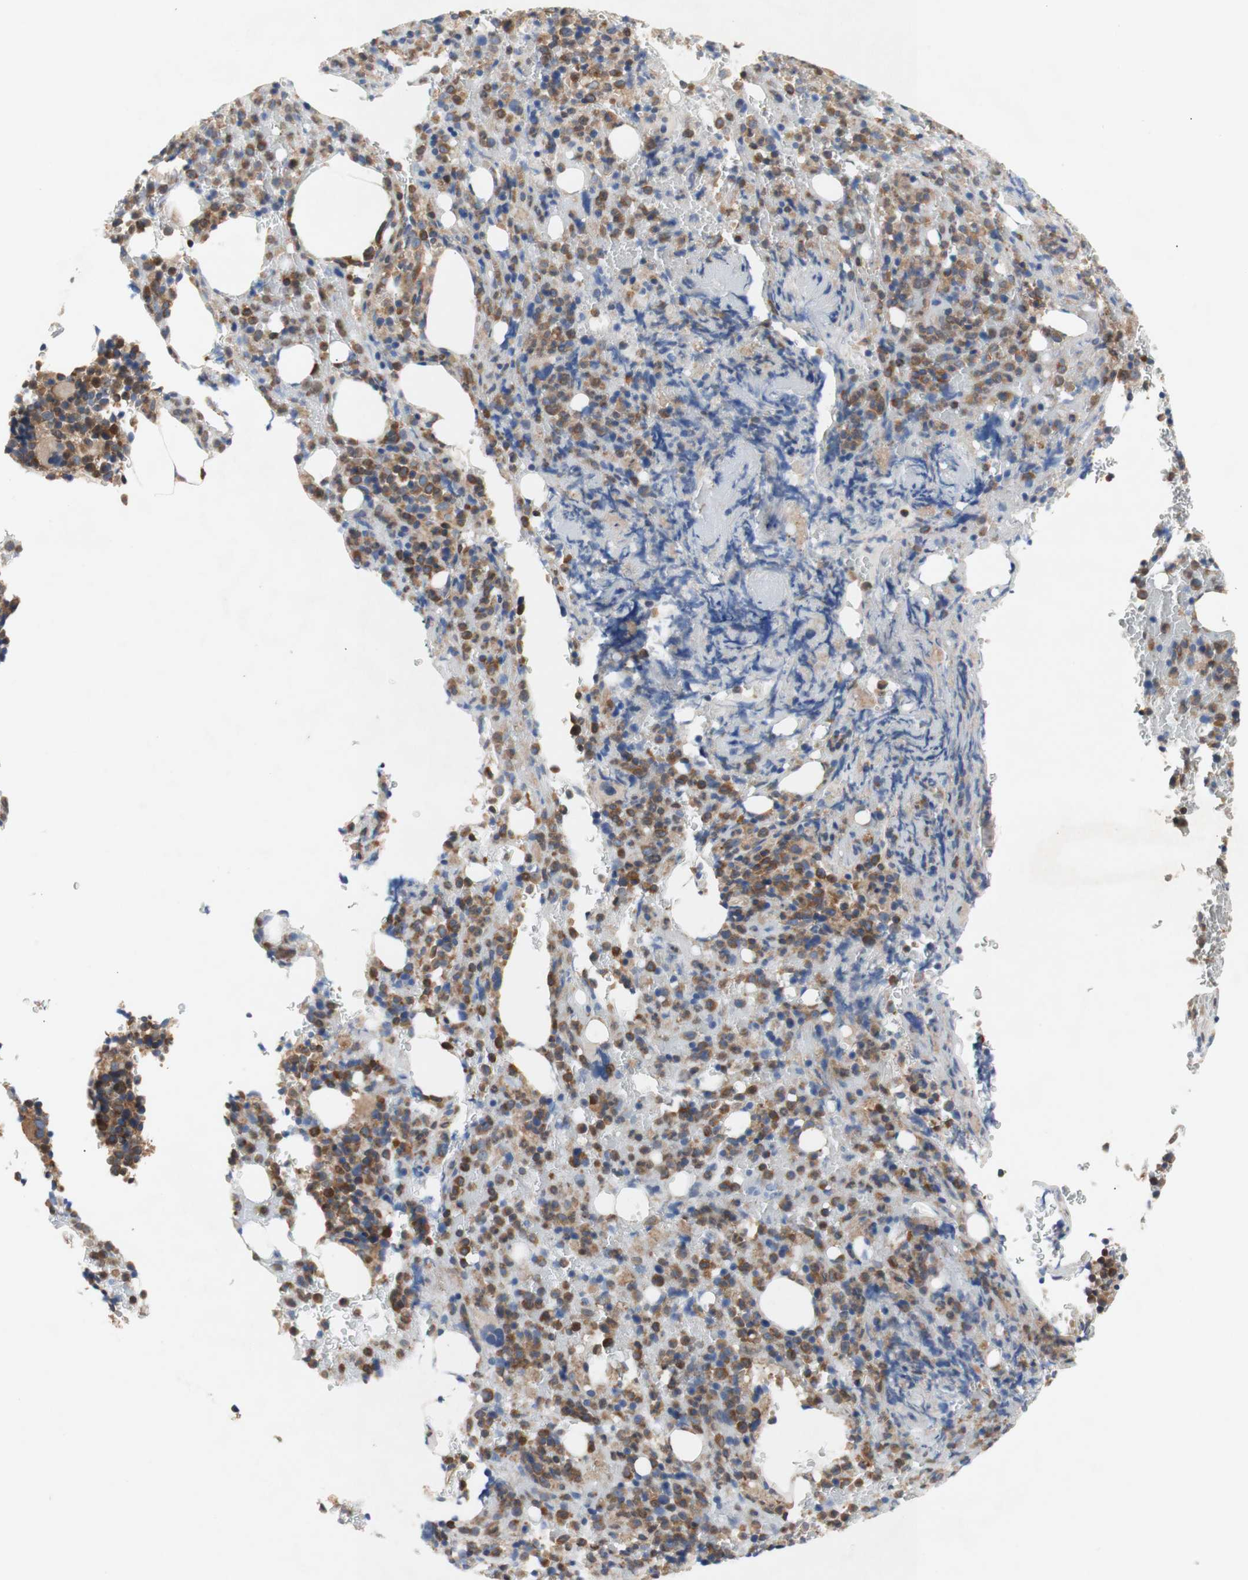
{"staining": {"intensity": "moderate", "quantity": ">75%", "location": "cytoplasmic/membranous"}, "tissue": "bone marrow", "cell_type": "Hematopoietic cells", "image_type": "normal", "snomed": [{"axis": "morphology", "description": "Normal tissue, NOS"}, {"axis": "morphology", "description": "Inflammation, NOS"}, {"axis": "topography", "description": "Bone marrow"}], "caption": "This image shows unremarkable bone marrow stained with immunohistochemistry (IHC) to label a protein in brown. The cytoplasmic/membranous of hematopoietic cells show moderate positivity for the protein. Nuclei are counter-stained blue.", "gene": "IKBKG", "patient": {"sex": "male", "age": 72}}